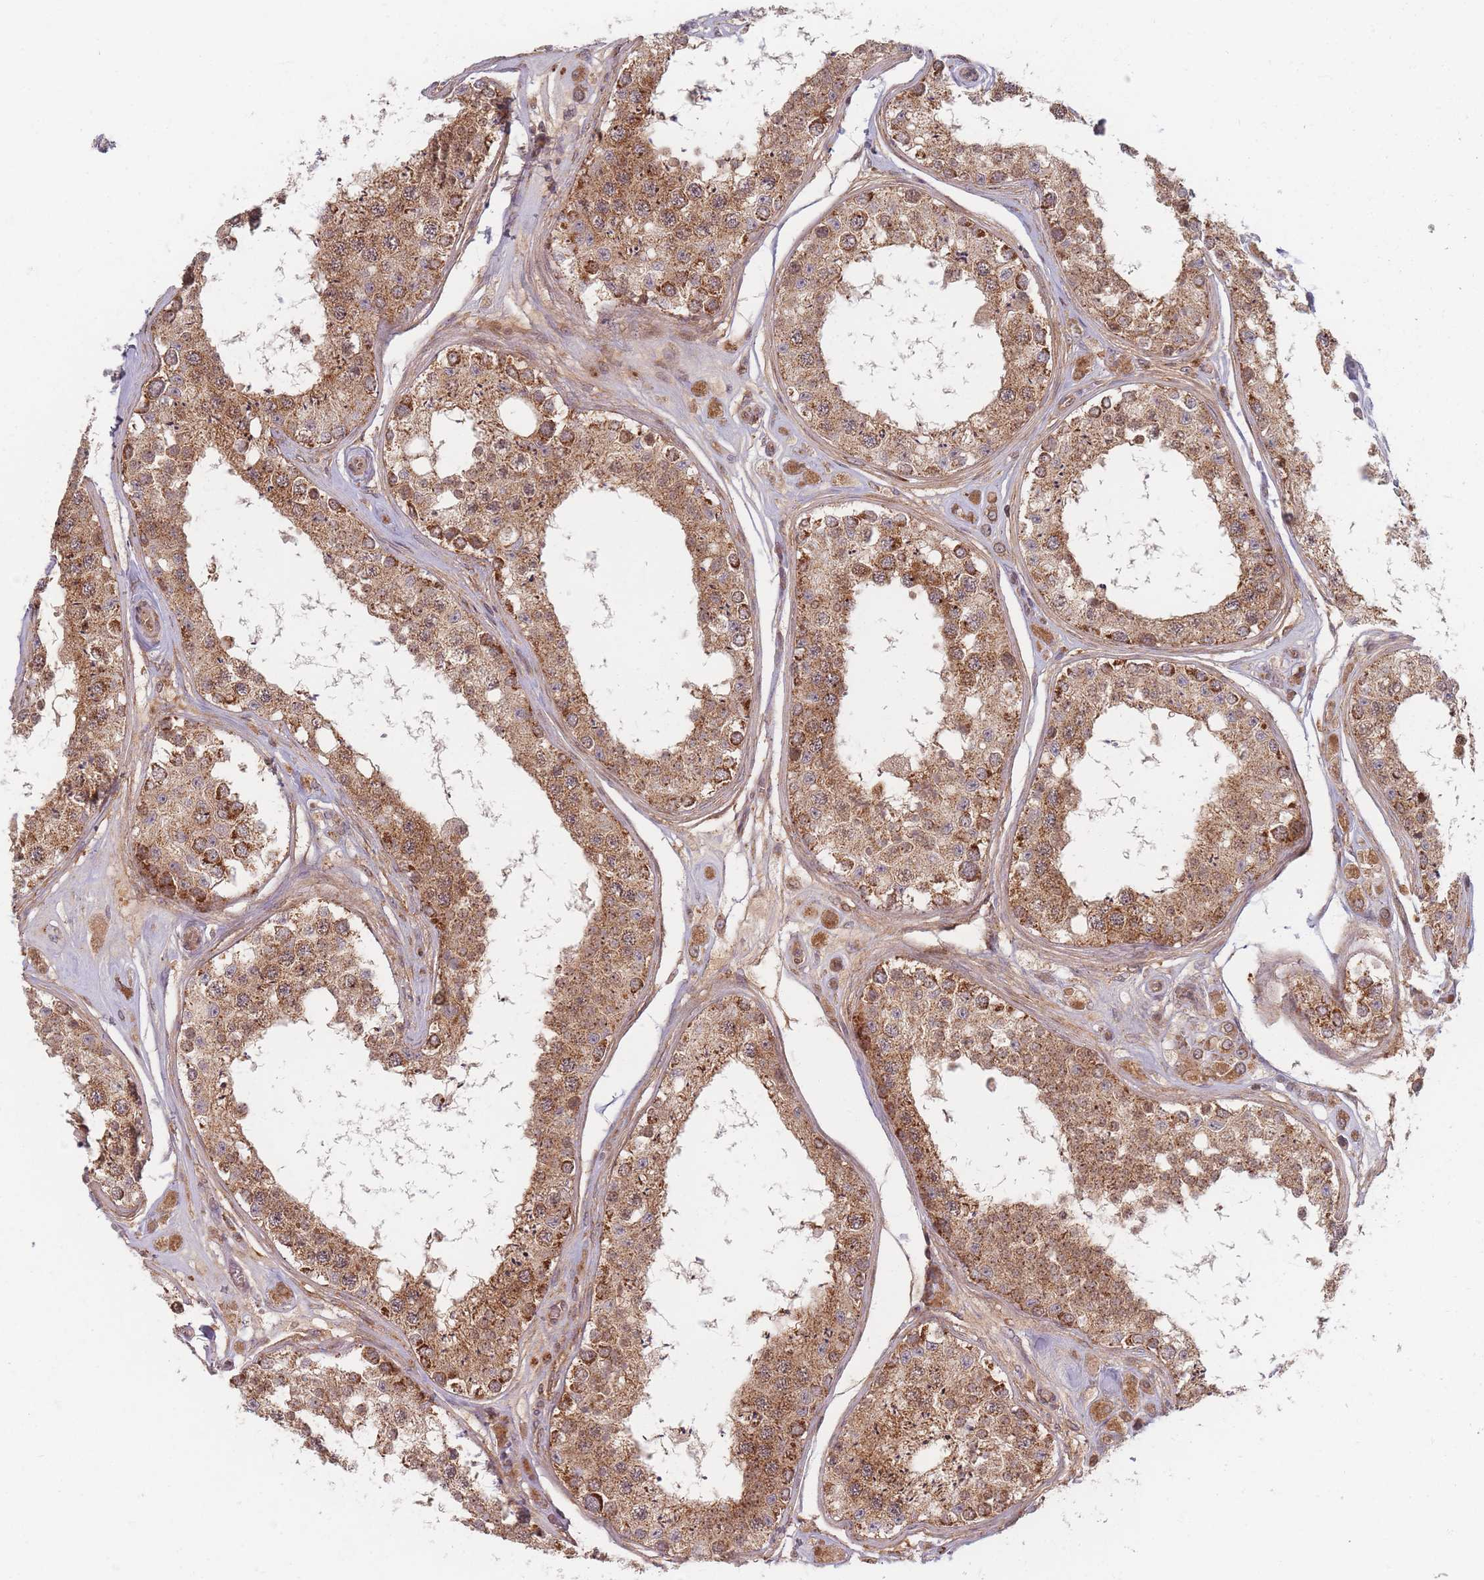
{"staining": {"intensity": "strong", "quantity": ">75%", "location": "cytoplasmic/membranous"}, "tissue": "testis", "cell_type": "Cells in seminiferous ducts", "image_type": "normal", "snomed": [{"axis": "morphology", "description": "Normal tissue, NOS"}, {"axis": "topography", "description": "Testis"}], "caption": "Immunohistochemical staining of benign human testis reveals >75% levels of strong cytoplasmic/membranous protein positivity in approximately >75% of cells in seminiferous ducts. (DAB (3,3'-diaminobenzidine) IHC with brightfield microscopy, high magnification).", "gene": "RADX", "patient": {"sex": "male", "age": 25}}